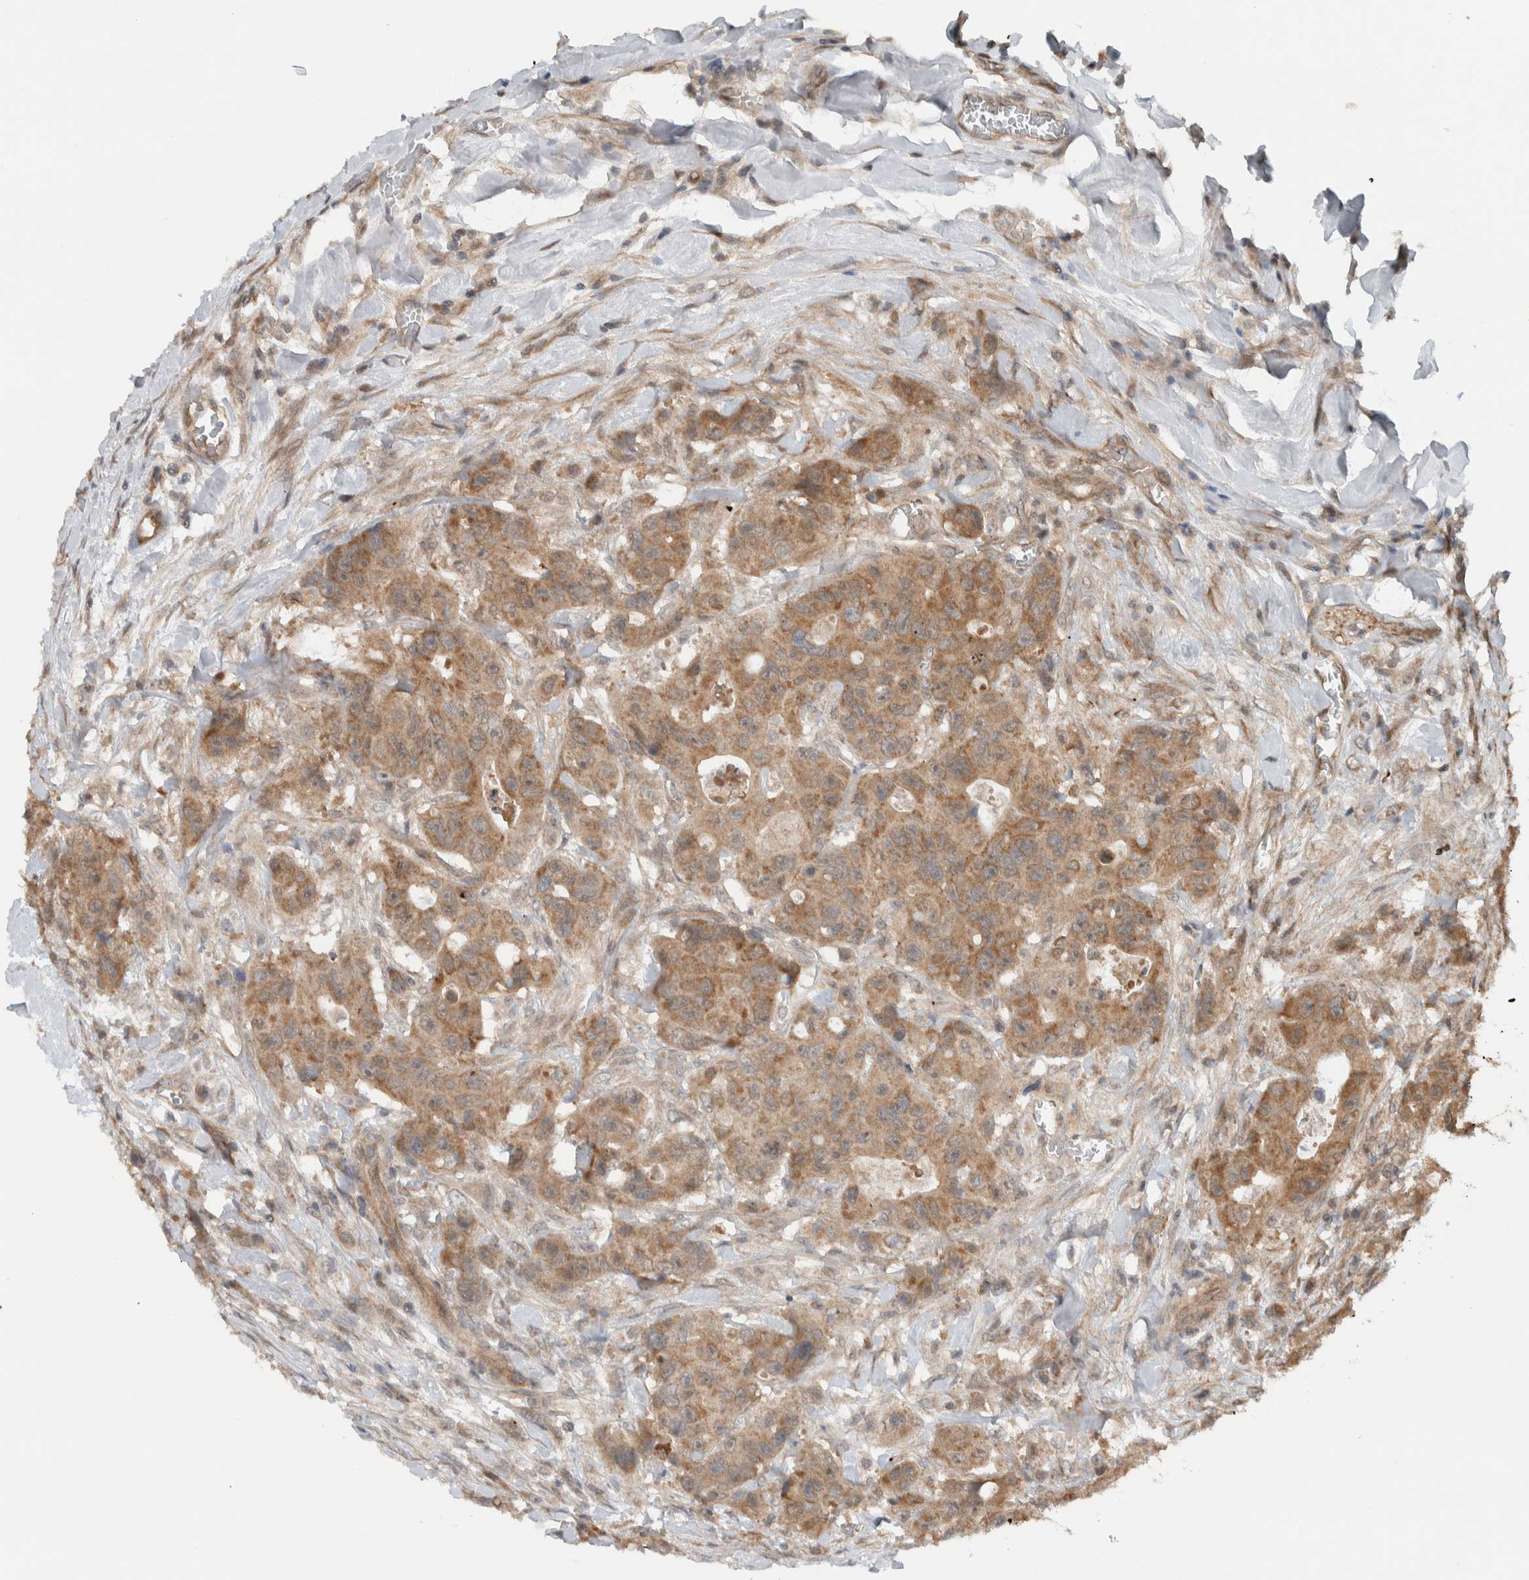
{"staining": {"intensity": "weak", "quantity": ">75%", "location": "cytoplasmic/membranous"}, "tissue": "colorectal cancer", "cell_type": "Tumor cells", "image_type": "cancer", "snomed": [{"axis": "morphology", "description": "Adenocarcinoma, NOS"}, {"axis": "topography", "description": "Colon"}], "caption": "Immunohistochemistry (IHC) image of human colorectal cancer stained for a protein (brown), which reveals low levels of weak cytoplasmic/membranous staining in approximately >75% of tumor cells.", "gene": "KLHL6", "patient": {"sex": "female", "age": 46}}